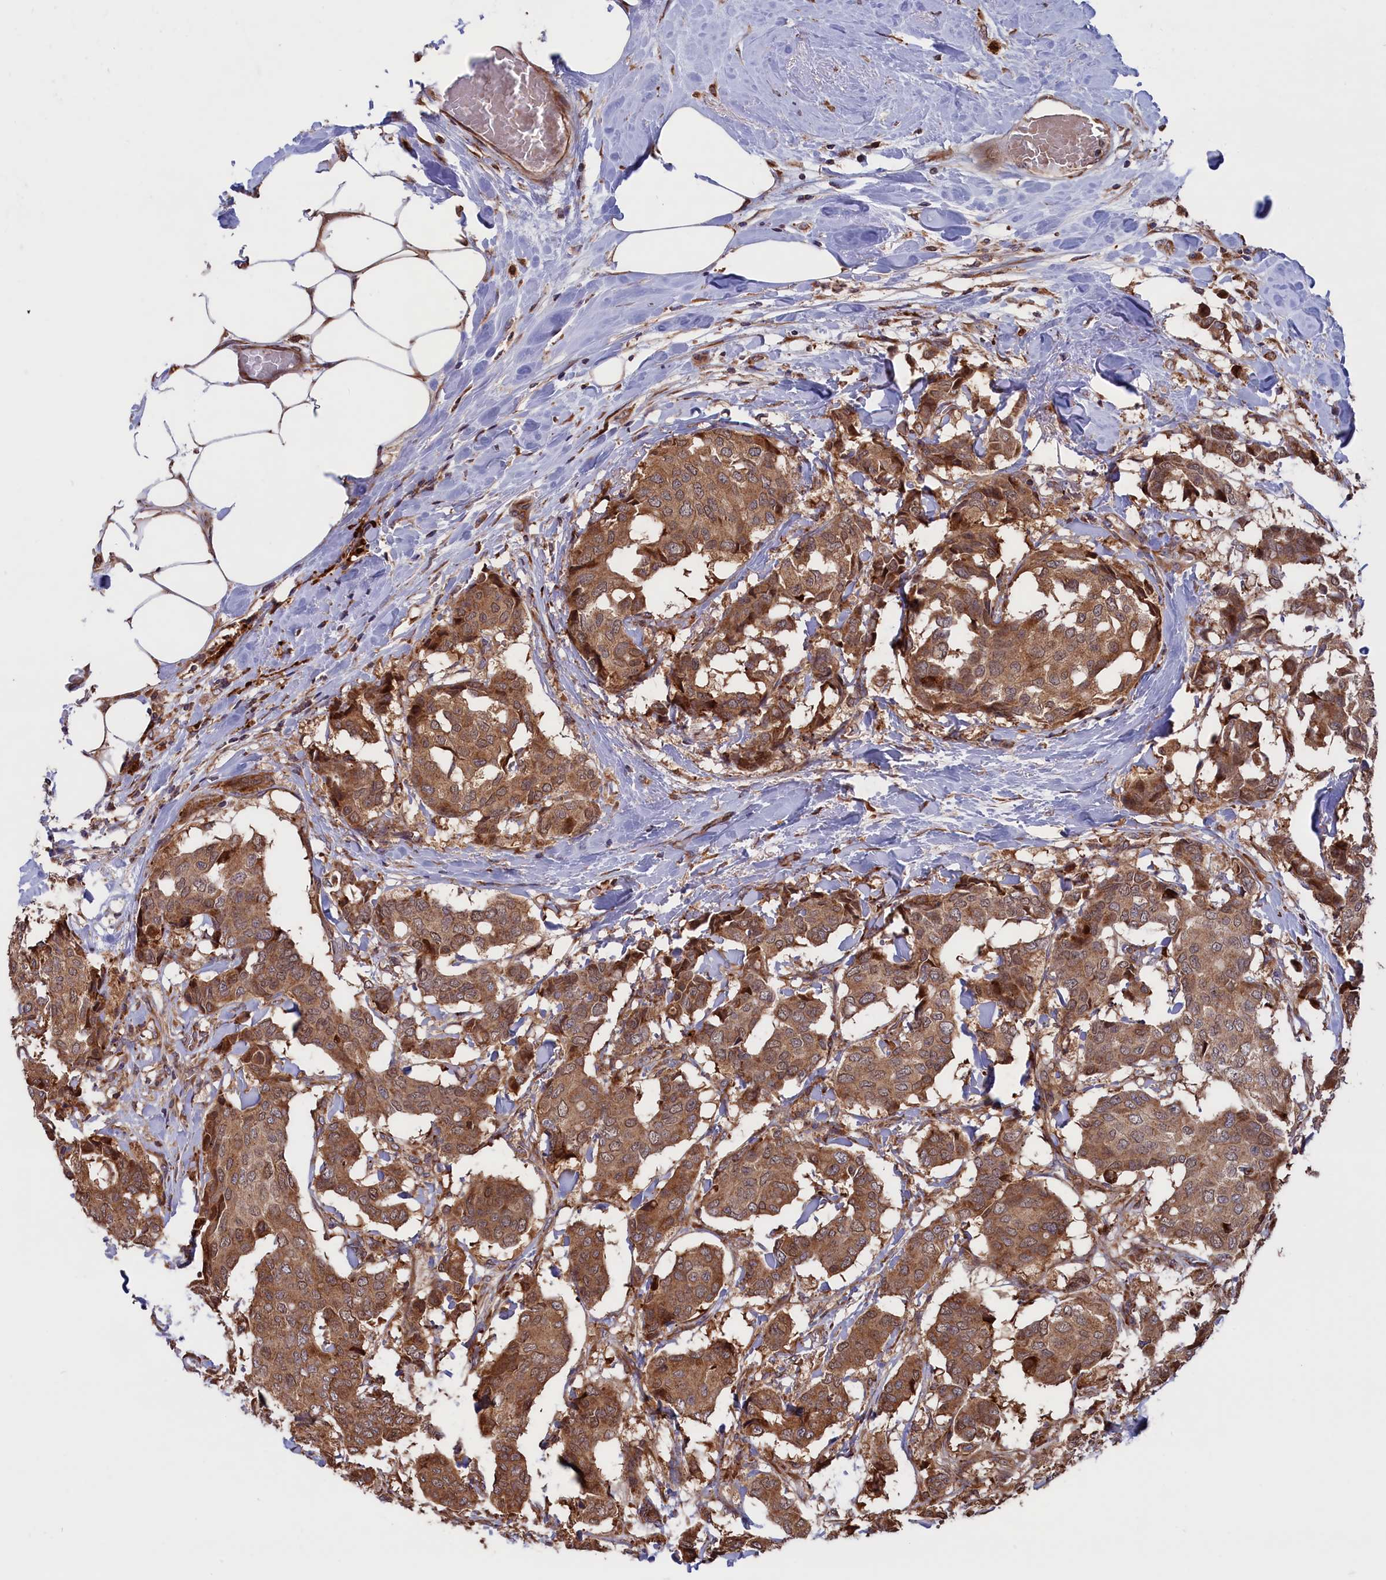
{"staining": {"intensity": "moderate", "quantity": ">75%", "location": "cytoplasmic/membranous"}, "tissue": "breast cancer", "cell_type": "Tumor cells", "image_type": "cancer", "snomed": [{"axis": "morphology", "description": "Duct carcinoma"}, {"axis": "topography", "description": "Breast"}], "caption": "Immunohistochemistry (IHC) image of neoplastic tissue: breast cancer (infiltrating ductal carcinoma) stained using immunohistochemistry shows medium levels of moderate protein expression localized specifically in the cytoplasmic/membranous of tumor cells, appearing as a cytoplasmic/membranous brown color.", "gene": "PLA2G4C", "patient": {"sex": "female", "age": 75}}